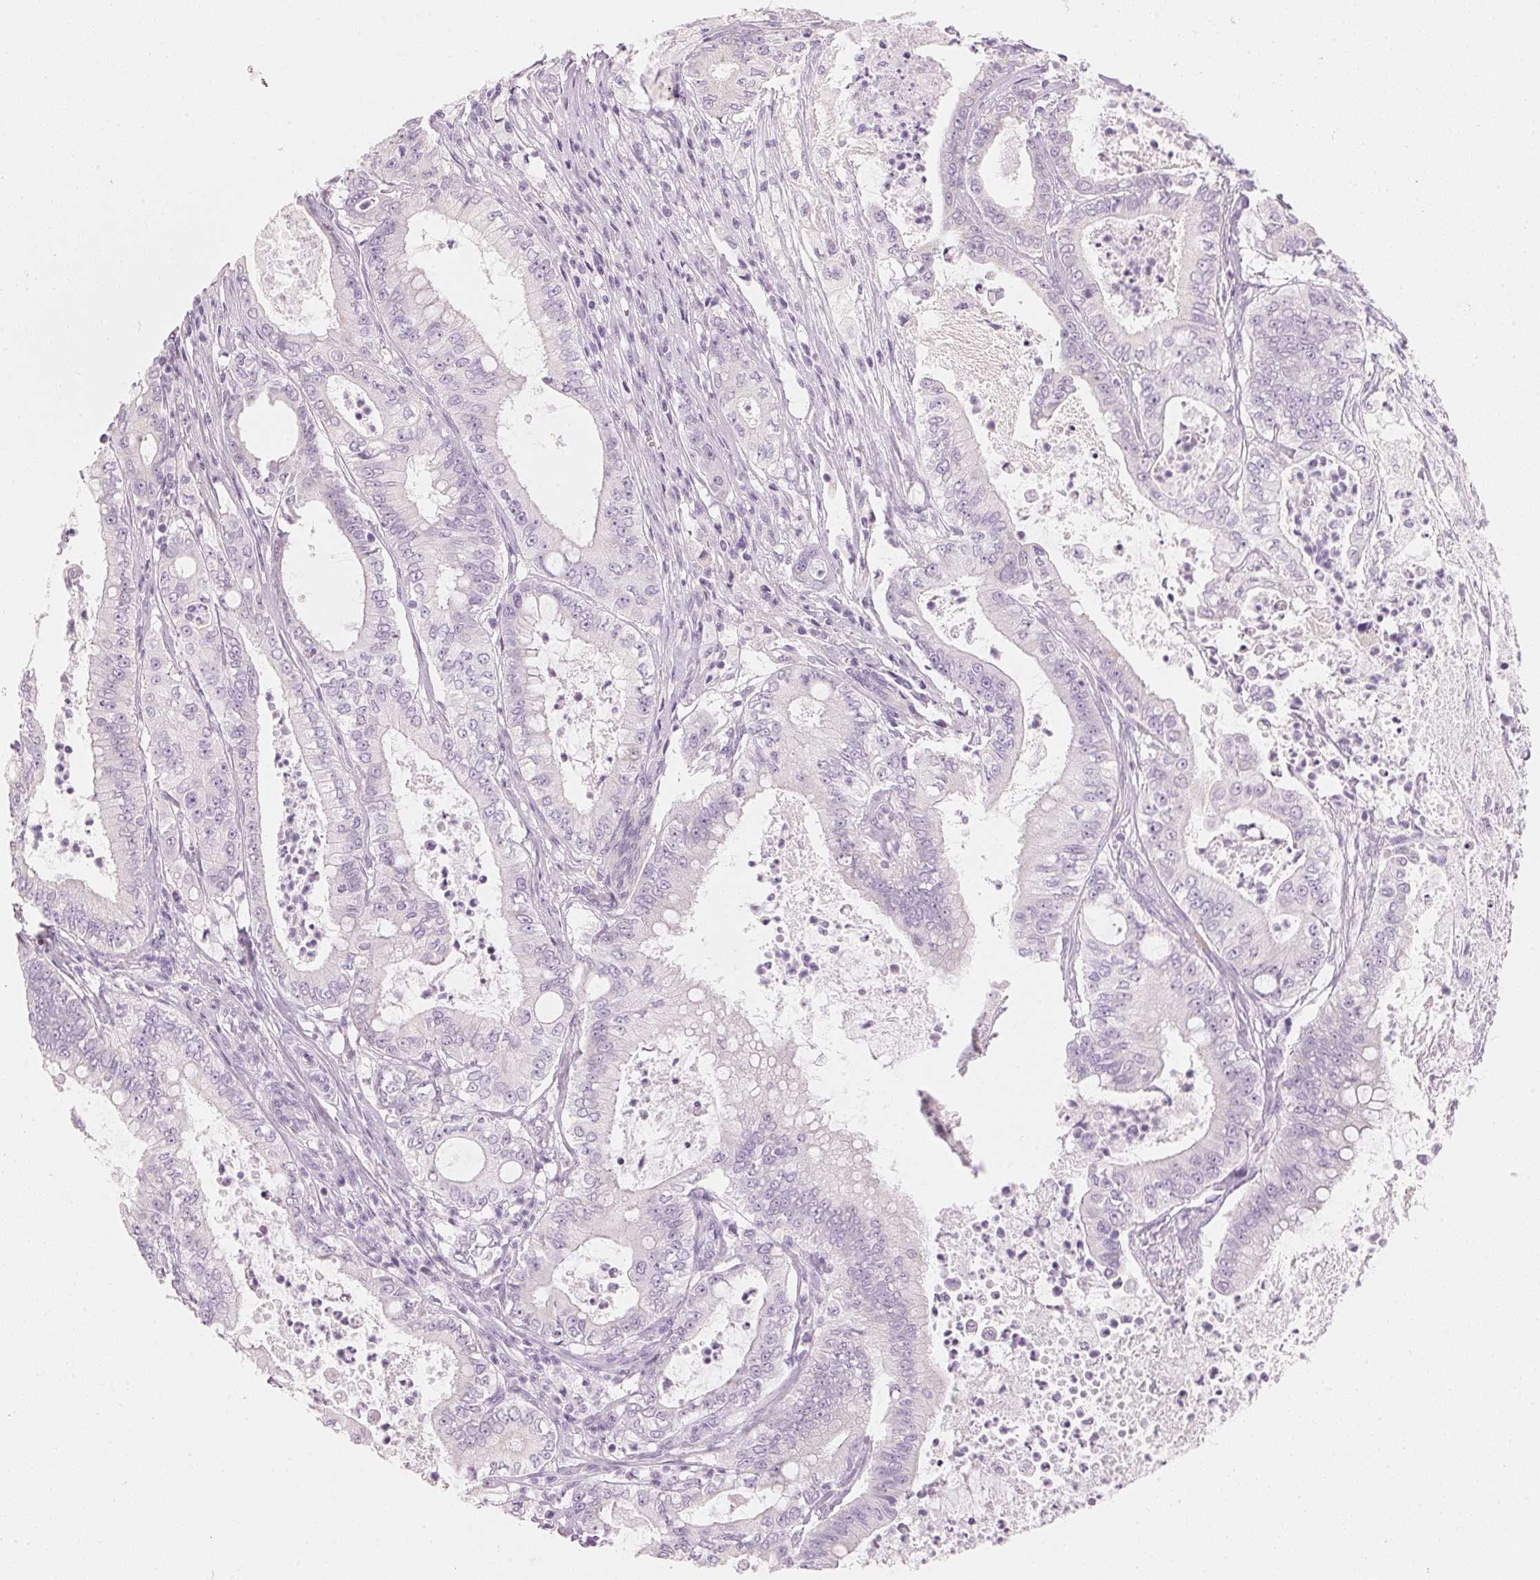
{"staining": {"intensity": "negative", "quantity": "none", "location": "none"}, "tissue": "pancreatic cancer", "cell_type": "Tumor cells", "image_type": "cancer", "snomed": [{"axis": "morphology", "description": "Adenocarcinoma, NOS"}, {"axis": "topography", "description": "Pancreas"}], "caption": "Immunohistochemical staining of human pancreatic adenocarcinoma demonstrates no significant positivity in tumor cells.", "gene": "HOXB13", "patient": {"sex": "male", "age": 71}}